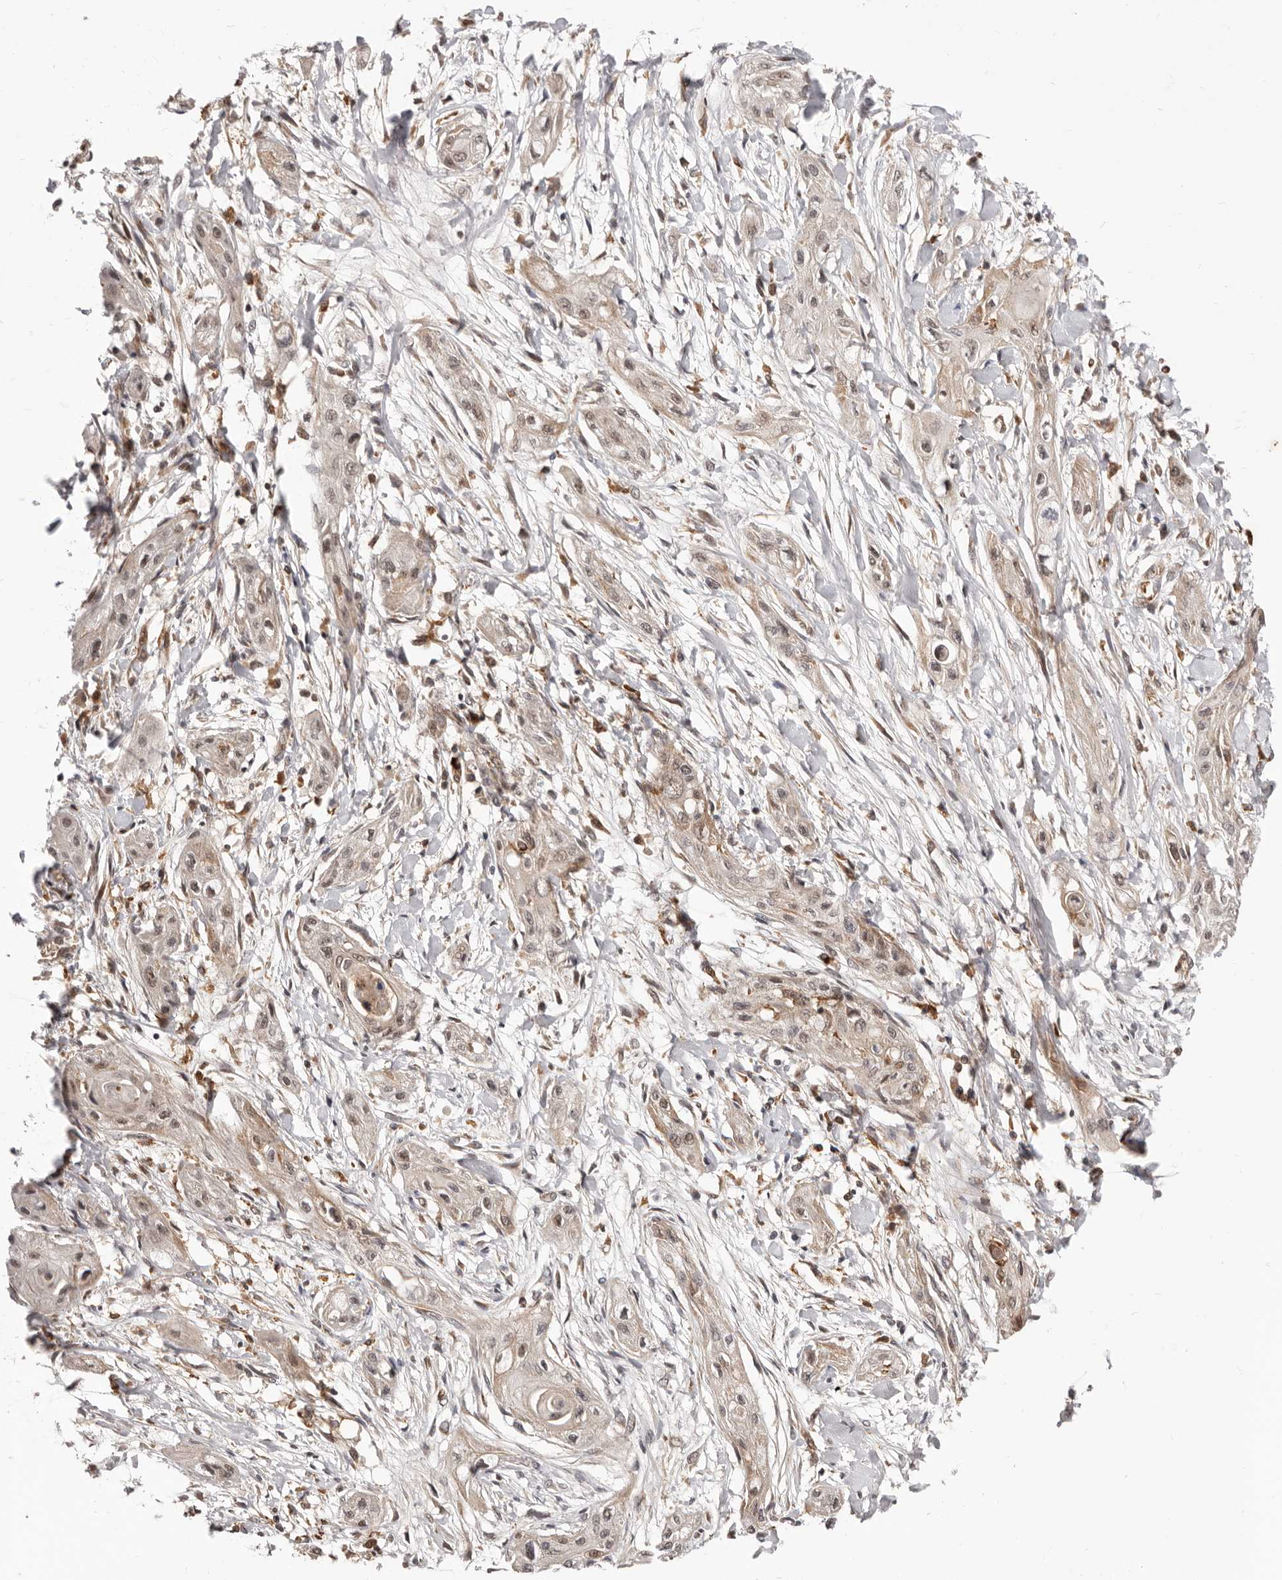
{"staining": {"intensity": "weak", "quantity": ">75%", "location": "cytoplasmic/membranous,nuclear"}, "tissue": "lung cancer", "cell_type": "Tumor cells", "image_type": "cancer", "snomed": [{"axis": "morphology", "description": "Squamous cell carcinoma, NOS"}, {"axis": "topography", "description": "Lung"}], "caption": "DAB immunohistochemical staining of human squamous cell carcinoma (lung) exhibits weak cytoplasmic/membranous and nuclear protein expression in about >75% of tumor cells.", "gene": "NCOA3", "patient": {"sex": "female", "age": 47}}